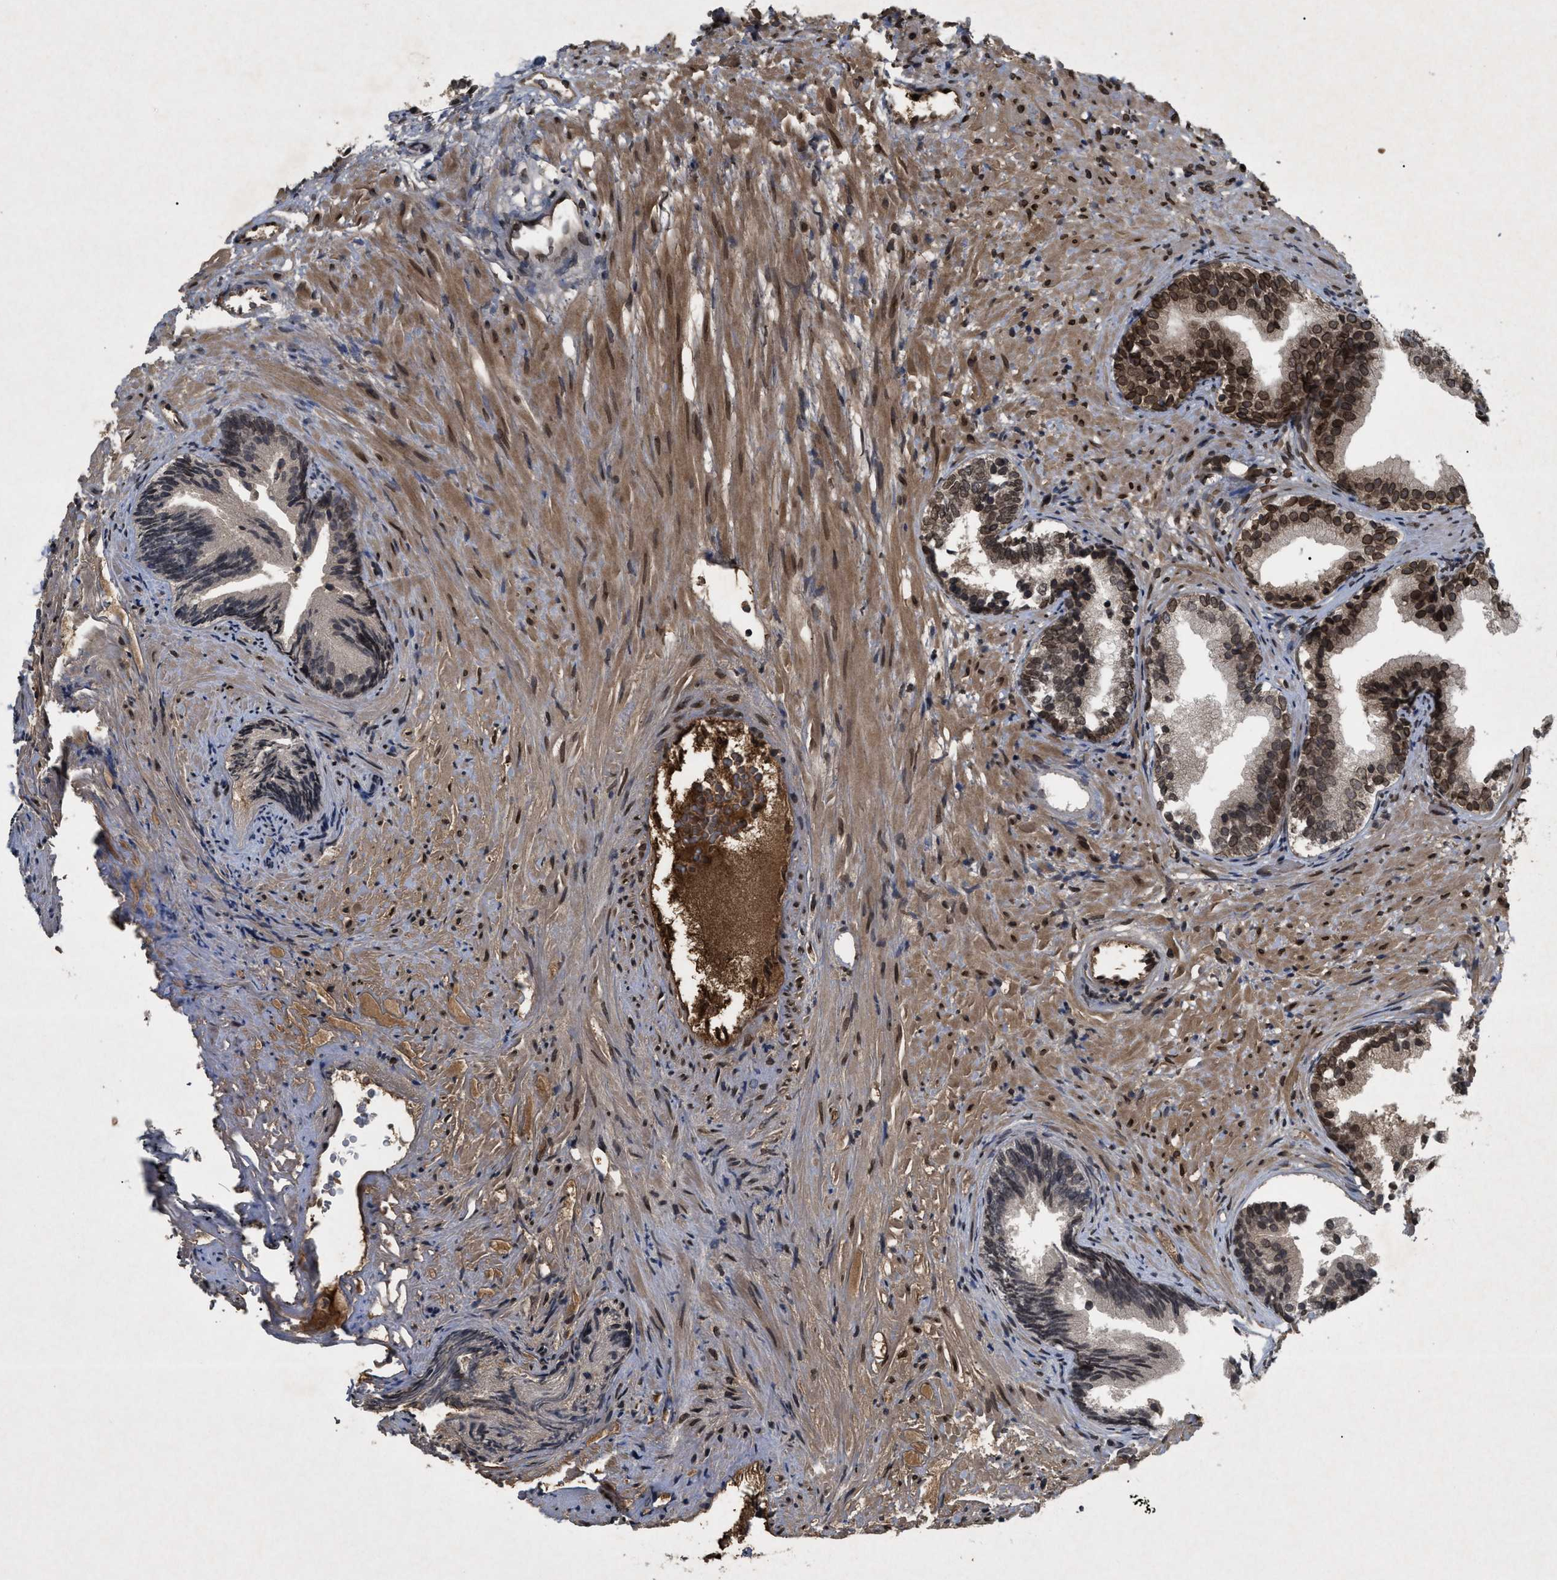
{"staining": {"intensity": "strong", "quantity": ">75%", "location": "cytoplasmic/membranous,nuclear"}, "tissue": "prostate", "cell_type": "Glandular cells", "image_type": "normal", "snomed": [{"axis": "morphology", "description": "Normal tissue, NOS"}, {"axis": "topography", "description": "Prostate"}], "caption": "Protein staining shows strong cytoplasmic/membranous,nuclear staining in approximately >75% of glandular cells in unremarkable prostate.", "gene": "CRY1", "patient": {"sex": "male", "age": 76}}